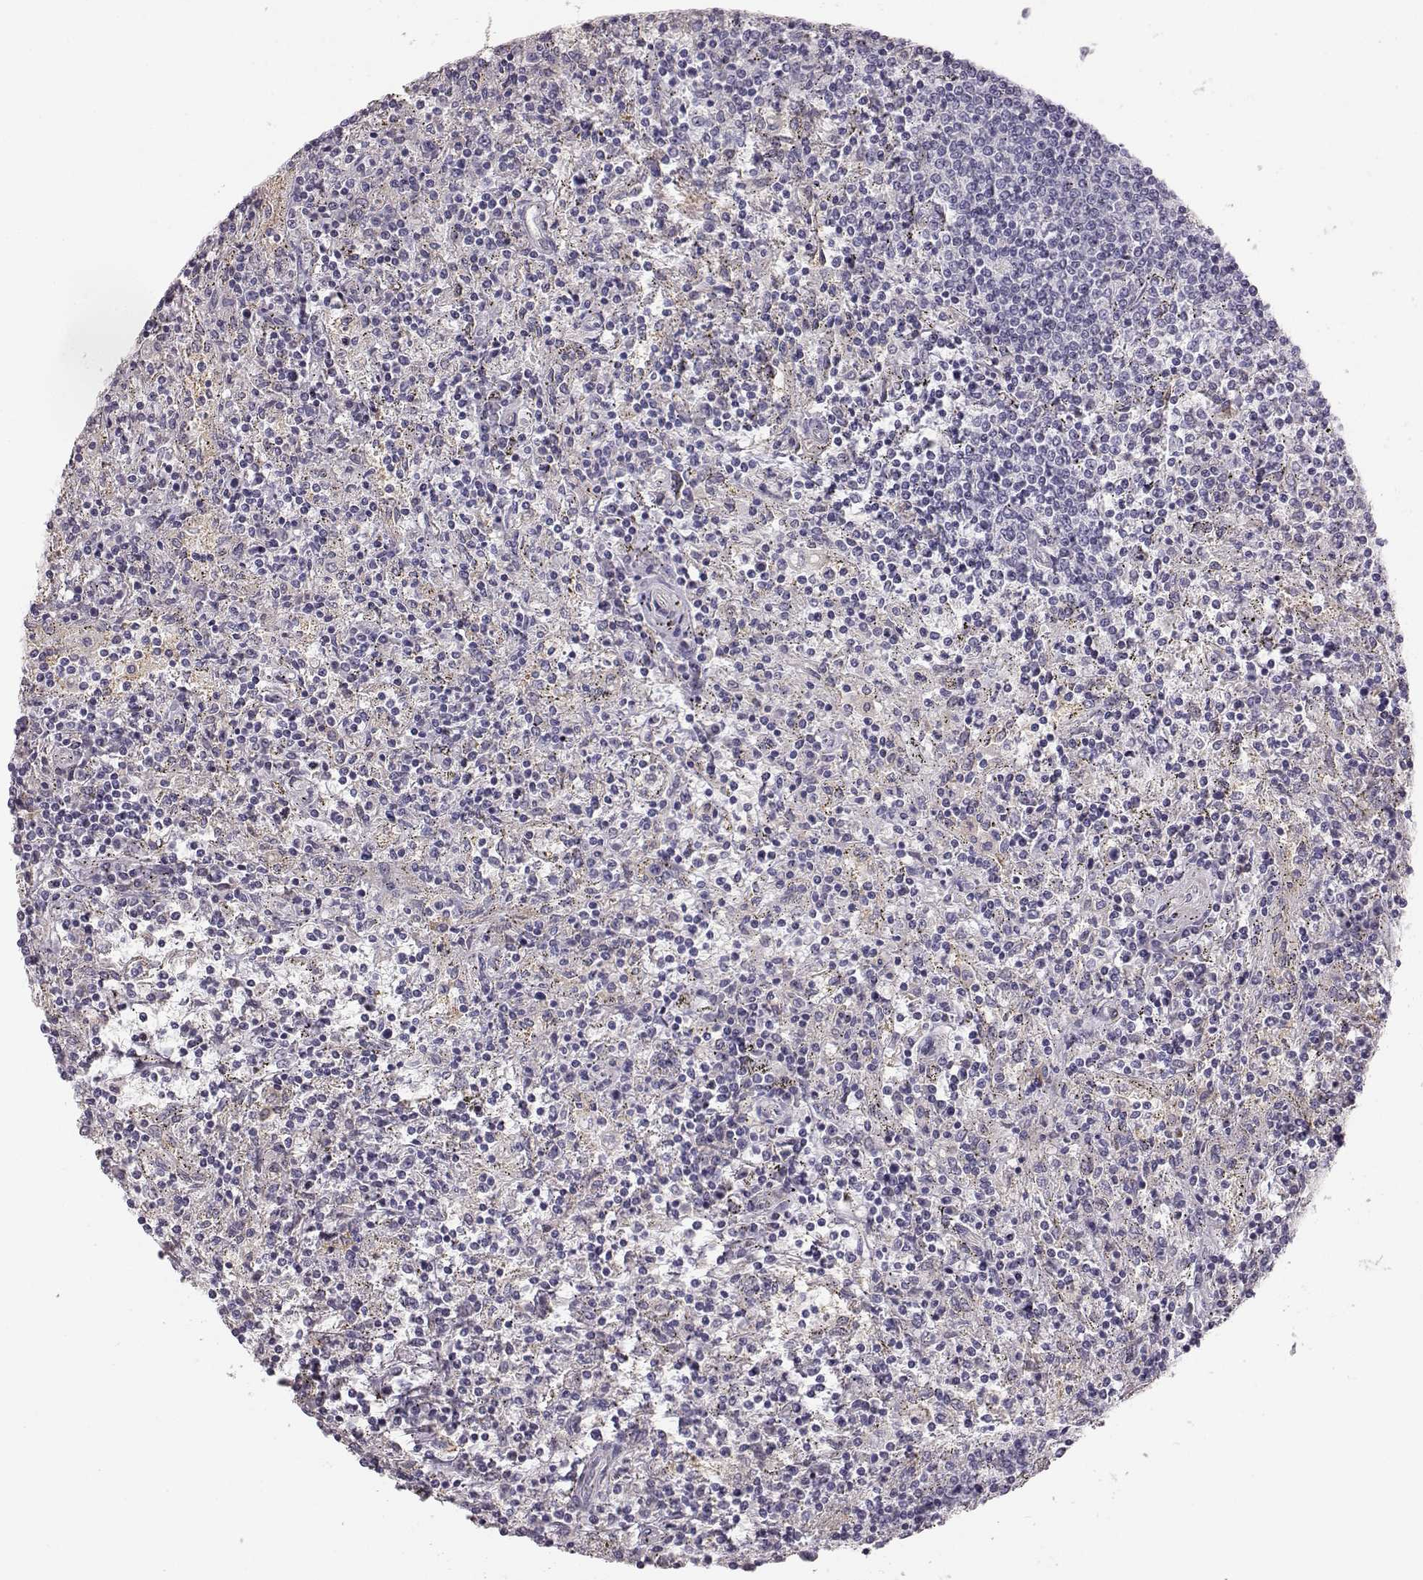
{"staining": {"intensity": "negative", "quantity": "none", "location": "none"}, "tissue": "lymphoma", "cell_type": "Tumor cells", "image_type": "cancer", "snomed": [{"axis": "morphology", "description": "Malignant lymphoma, non-Hodgkin's type, Low grade"}, {"axis": "topography", "description": "Spleen"}], "caption": "Human malignant lymphoma, non-Hodgkin's type (low-grade) stained for a protein using IHC shows no expression in tumor cells.", "gene": "GPR50", "patient": {"sex": "male", "age": 62}}